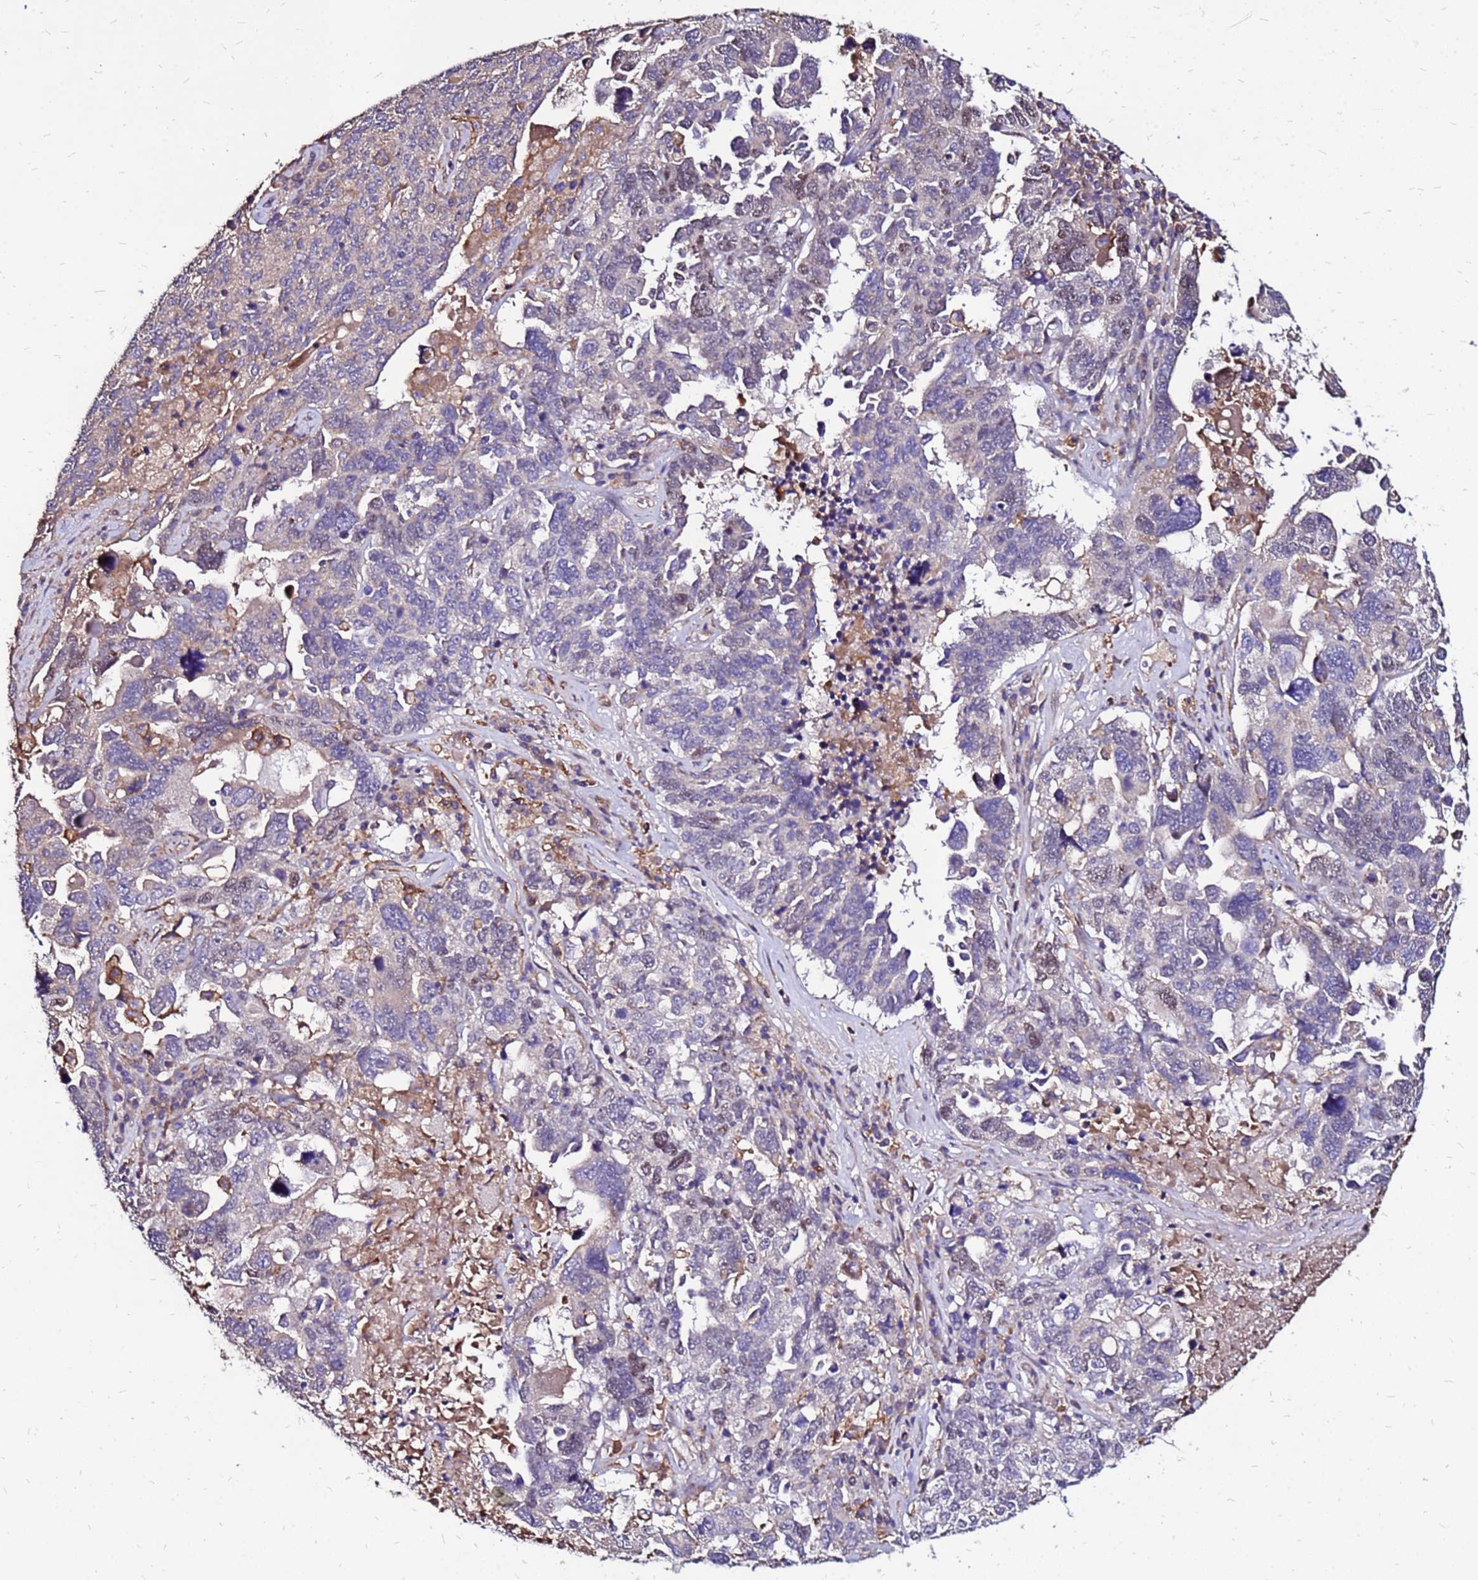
{"staining": {"intensity": "negative", "quantity": "none", "location": "none"}, "tissue": "ovarian cancer", "cell_type": "Tumor cells", "image_type": "cancer", "snomed": [{"axis": "morphology", "description": "Carcinoma, endometroid"}, {"axis": "topography", "description": "Ovary"}], "caption": "Immunohistochemical staining of human ovarian cancer (endometroid carcinoma) reveals no significant expression in tumor cells.", "gene": "ARHGEF5", "patient": {"sex": "female", "age": 62}}